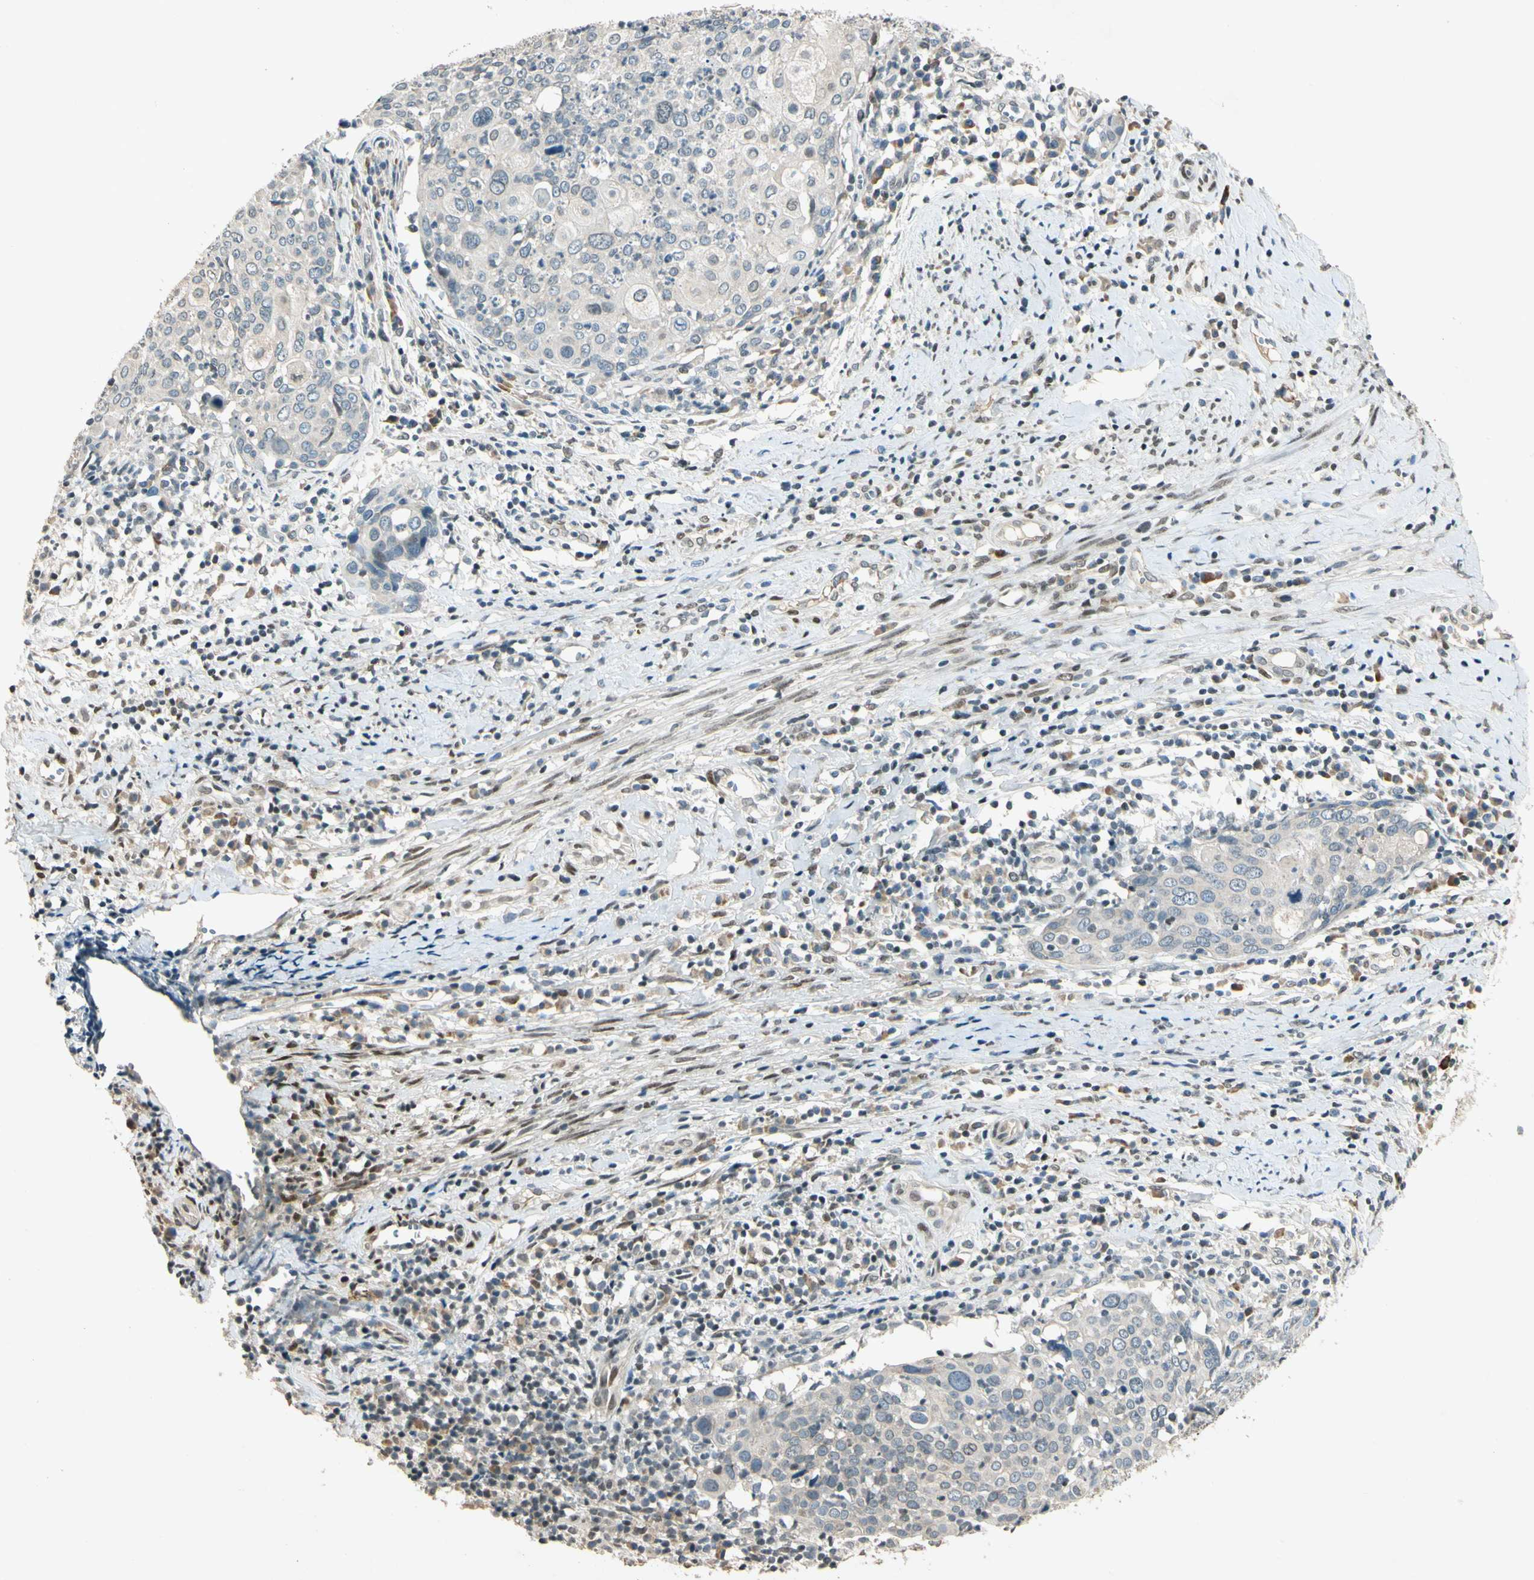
{"staining": {"intensity": "weak", "quantity": "<25%", "location": "cytoplasmic/membranous"}, "tissue": "cervical cancer", "cell_type": "Tumor cells", "image_type": "cancer", "snomed": [{"axis": "morphology", "description": "Squamous cell carcinoma, NOS"}, {"axis": "topography", "description": "Cervix"}], "caption": "Immunohistochemistry micrograph of squamous cell carcinoma (cervical) stained for a protein (brown), which exhibits no expression in tumor cells. The staining is performed using DAB (3,3'-diaminobenzidine) brown chromogen with nuclei counter-stained in using hematoxylin.", "gene": "ZBTB4", "patient": {"sex": "female", "age": 40}}